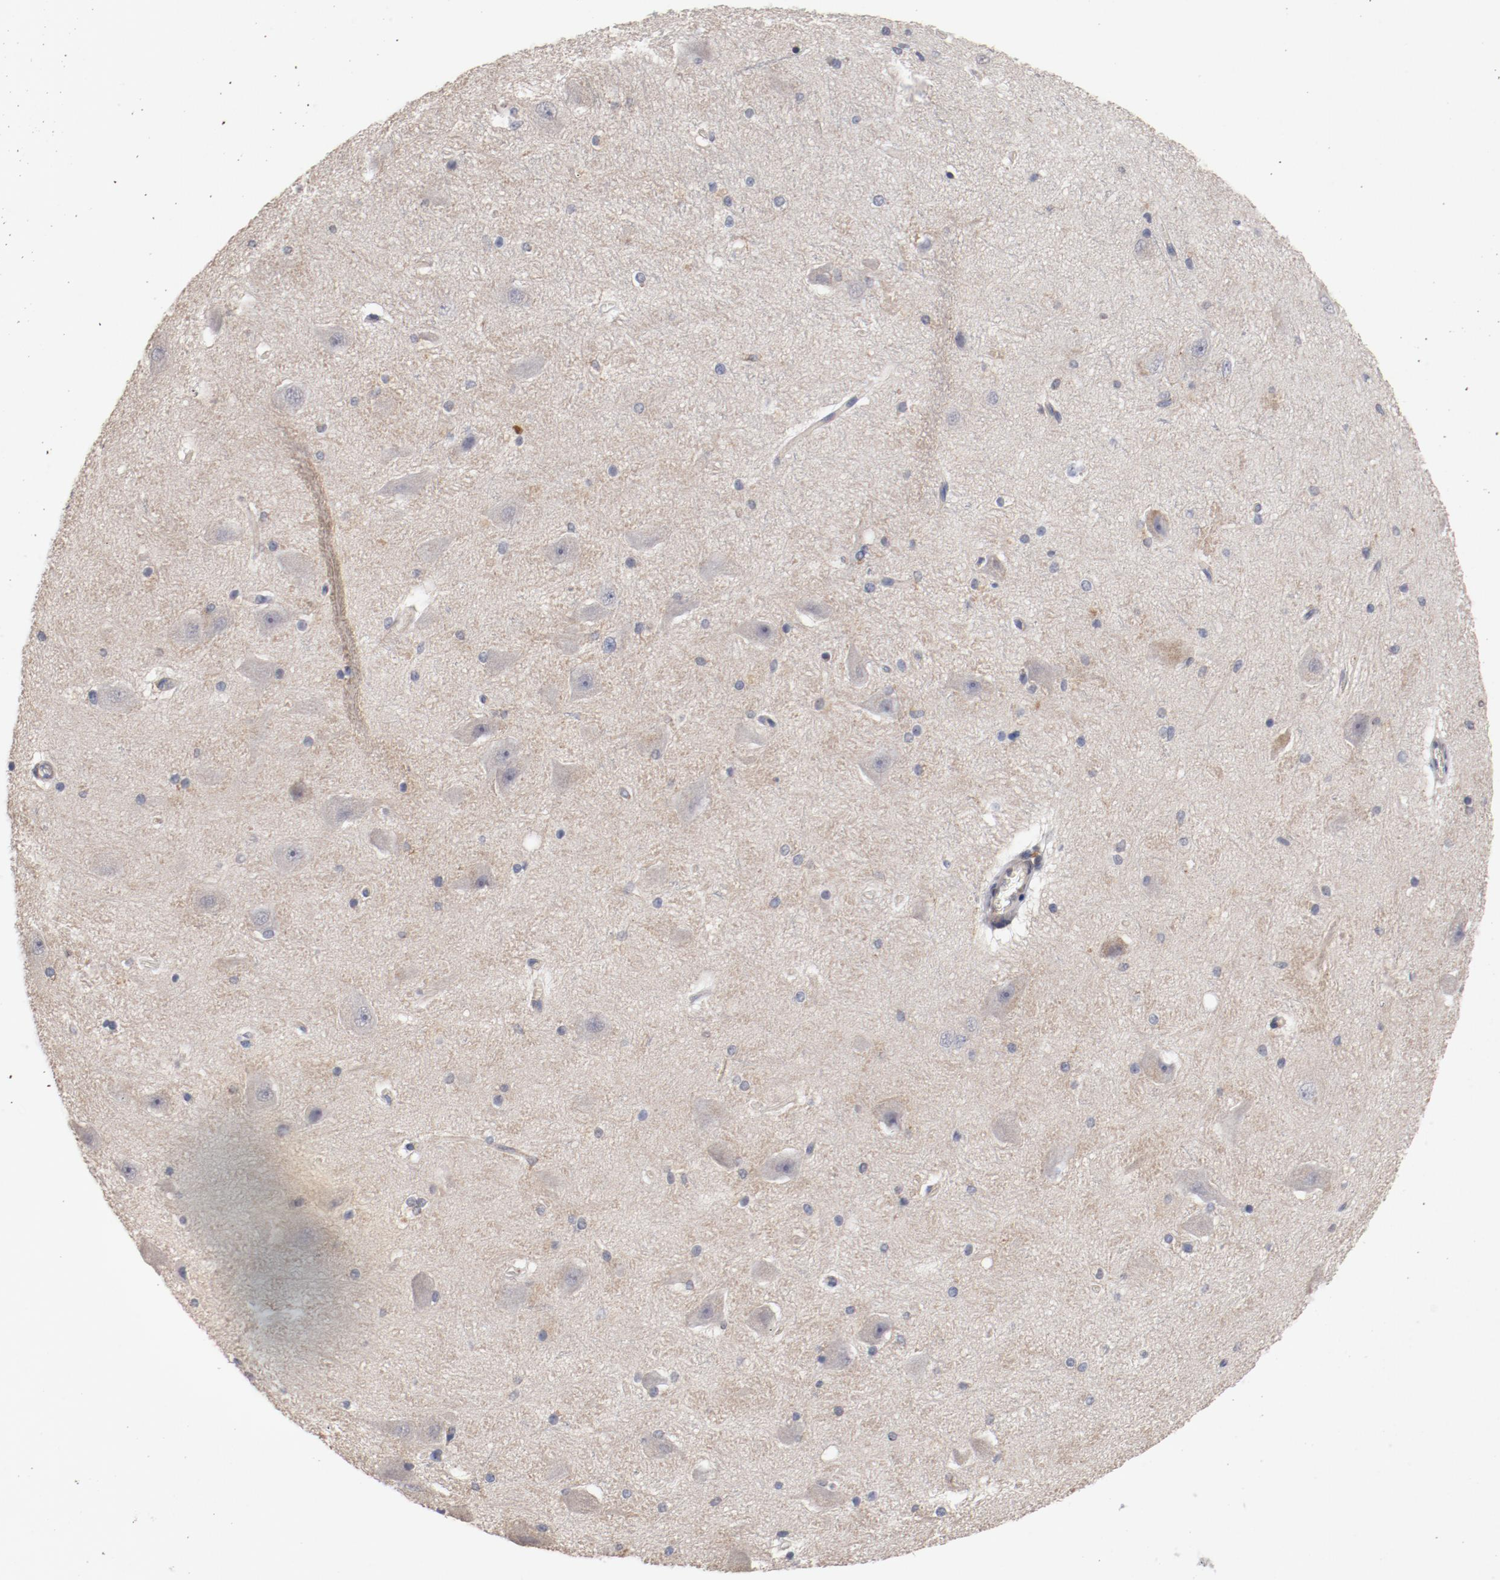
{"staining": {"intensity": "weak", "quantity": "<25%", "location": "cytoplasmic/membranous"}, "tissue": "hippocampus", "cell_type": "Glial cells", "image_type": "normal", "snomed": [{"axis": "morphology", "description": "Normal tissue, NOS"}, {"axis": "topography", "description": "Hippocampus"}], "caption": "This is an immunohistochemistry image of normal human hippocampus. There is no staining in glial cells.", "gene": "CBL", "patient": {"sex": "female", "age": 19}}